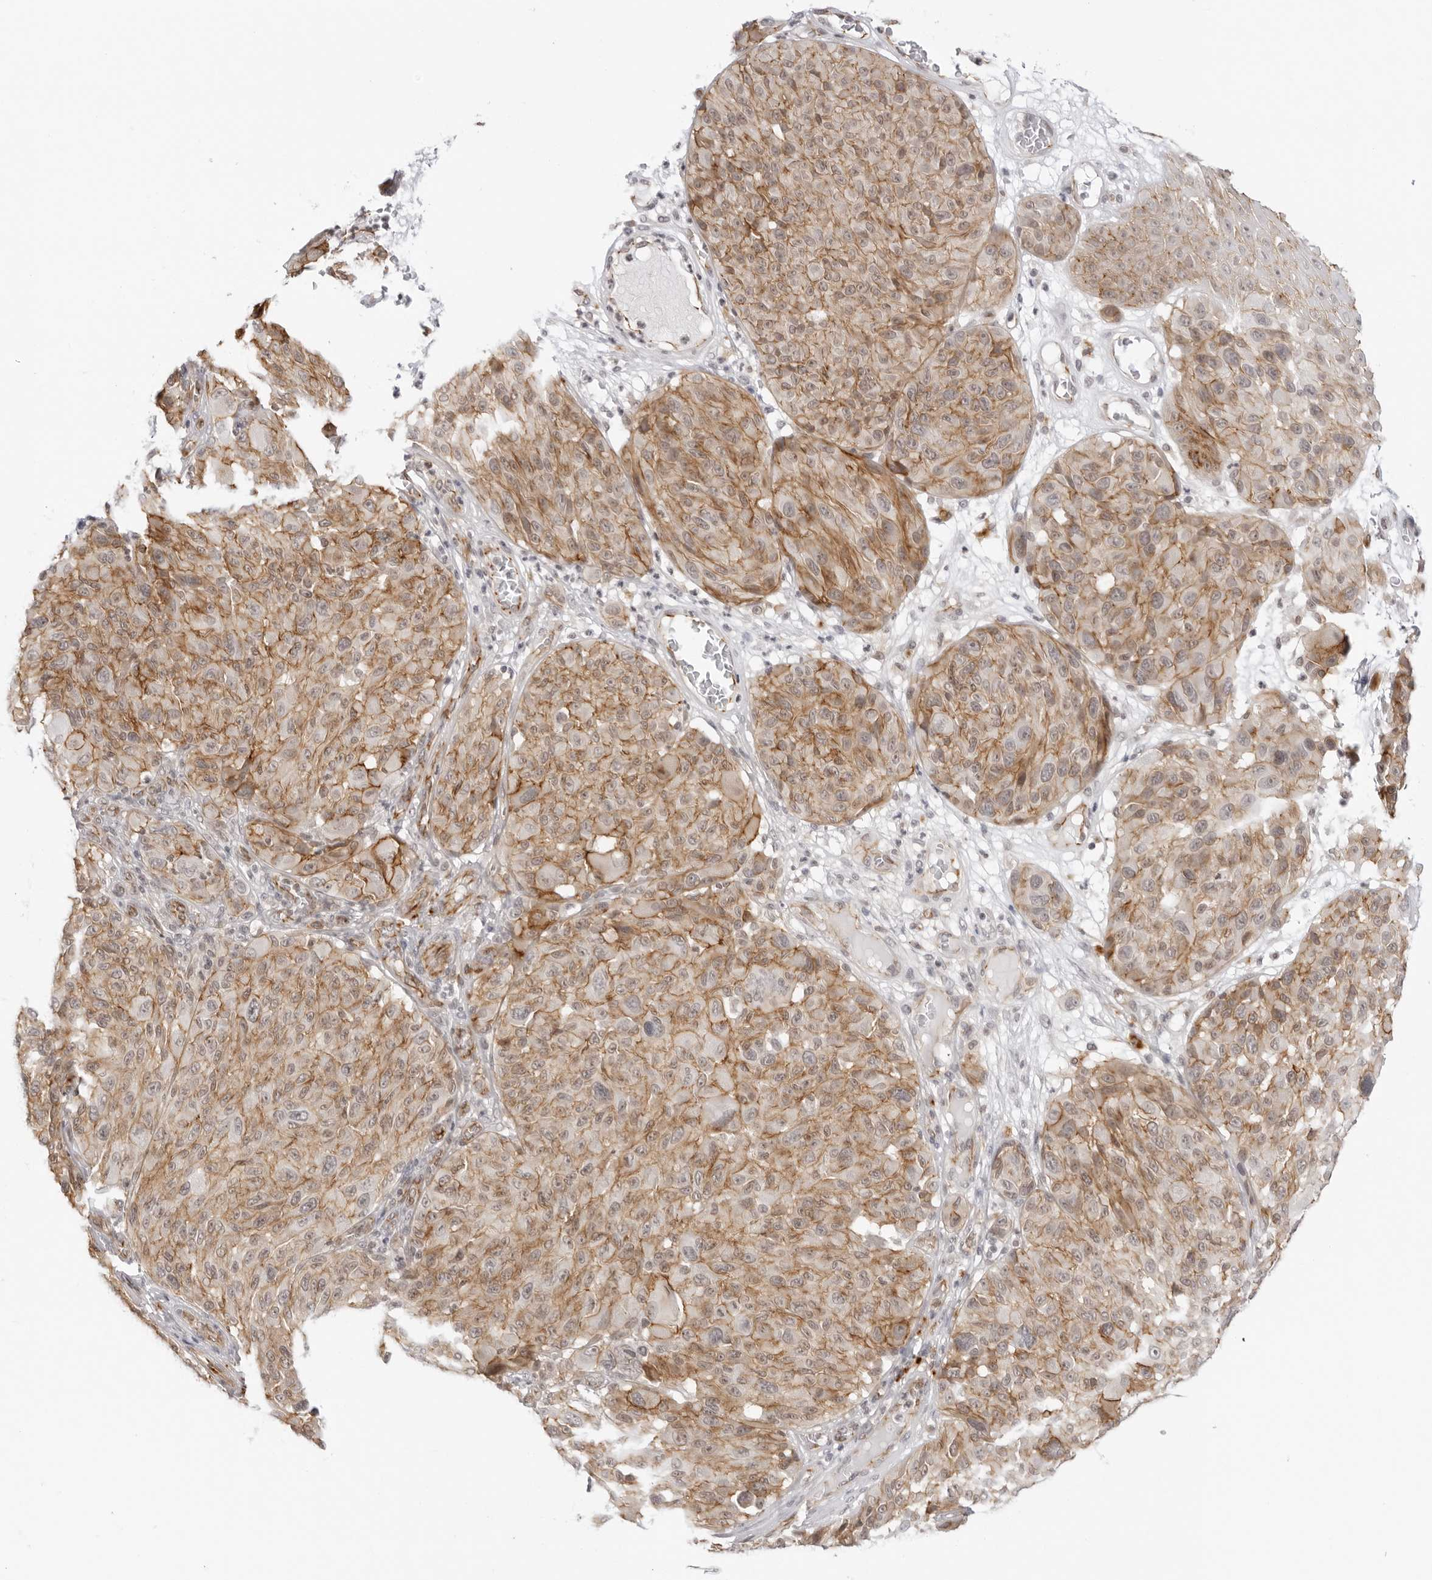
{"staining": {"intensity": "moderate", "quantity": "25%-75%", "location": "cytoplasmic/membranous"}, "tissue": "melanoma", "cell_type": "Tumor cells", "image_type": "cancer", "snomed": [{"axis": "morphology", "description": "Malignant melanoma, NOS"}, {"axis": "topography", "description": "Skin"}], "caption": "Malignant melanoma tissue demonstrates moderate cytoplasmic/membranous staining in approximately 25%-75% of tumor cells Nuclei are stained in blue.", "gene": "TRAPPC3", "patient": {"sex": "male", "age": 83}}